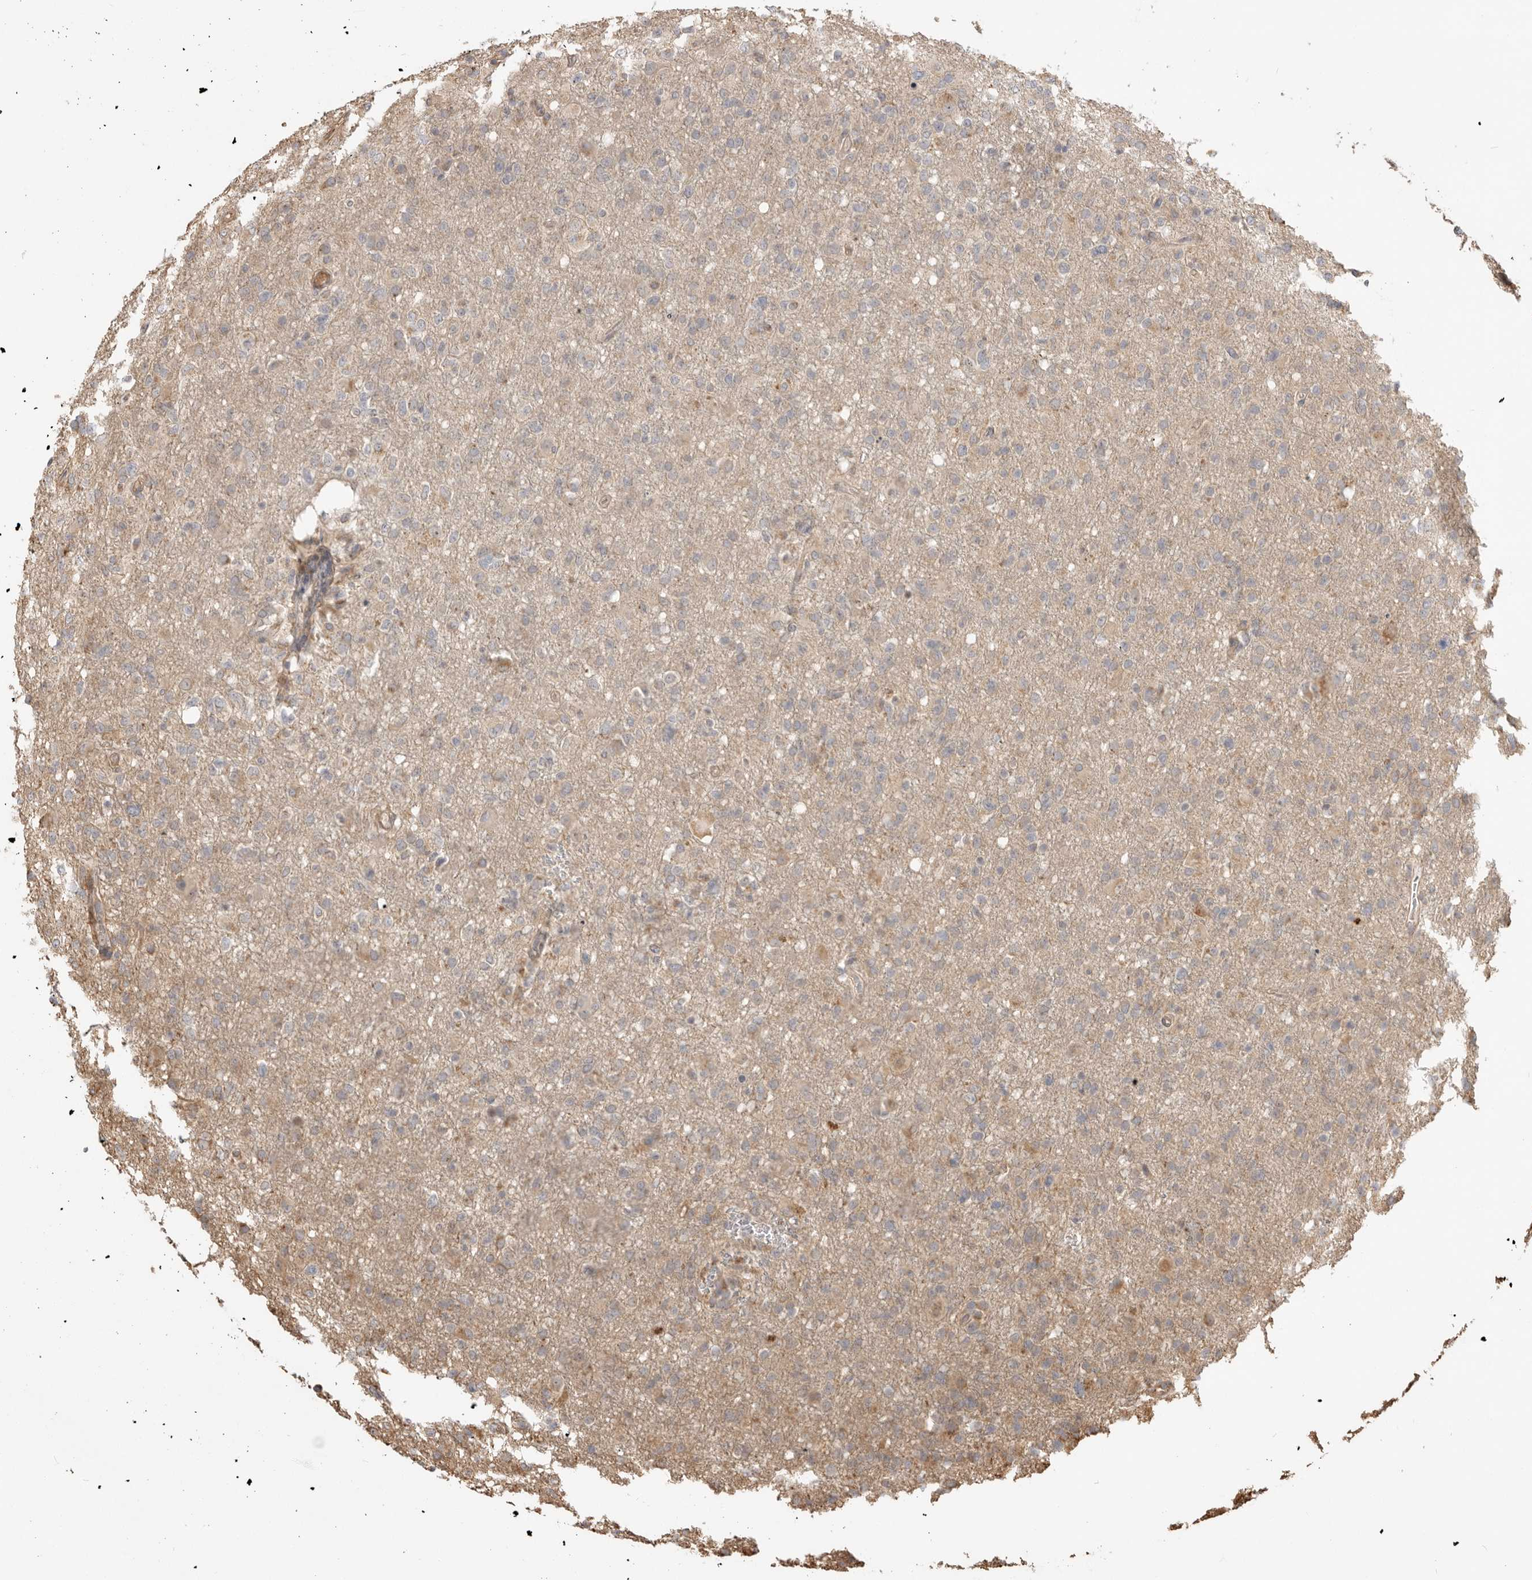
{"staining": {"intensity": "moderate", "quantity": "<25%", "location": "cytoplasmic/membranous"}, "tissue": "glioma", "cell_type": "Tumor cells", "image_type": "cancer", "snomed": [{"axis": "morphology", "description": "Glioma, malignant, High grade"}, {"axis": "topography", "description": "Brain"}], "caption": "The immunohistochemical stain shows moderate cytoplasmic/membranous positivity in tumor cells of malignant glioma (high-grade) tissue. (brown staining indicates protein expression, while blue staining denotes nuclei).", "gene": "DPH7", "patient": {"sex": "female", "age": 57}}